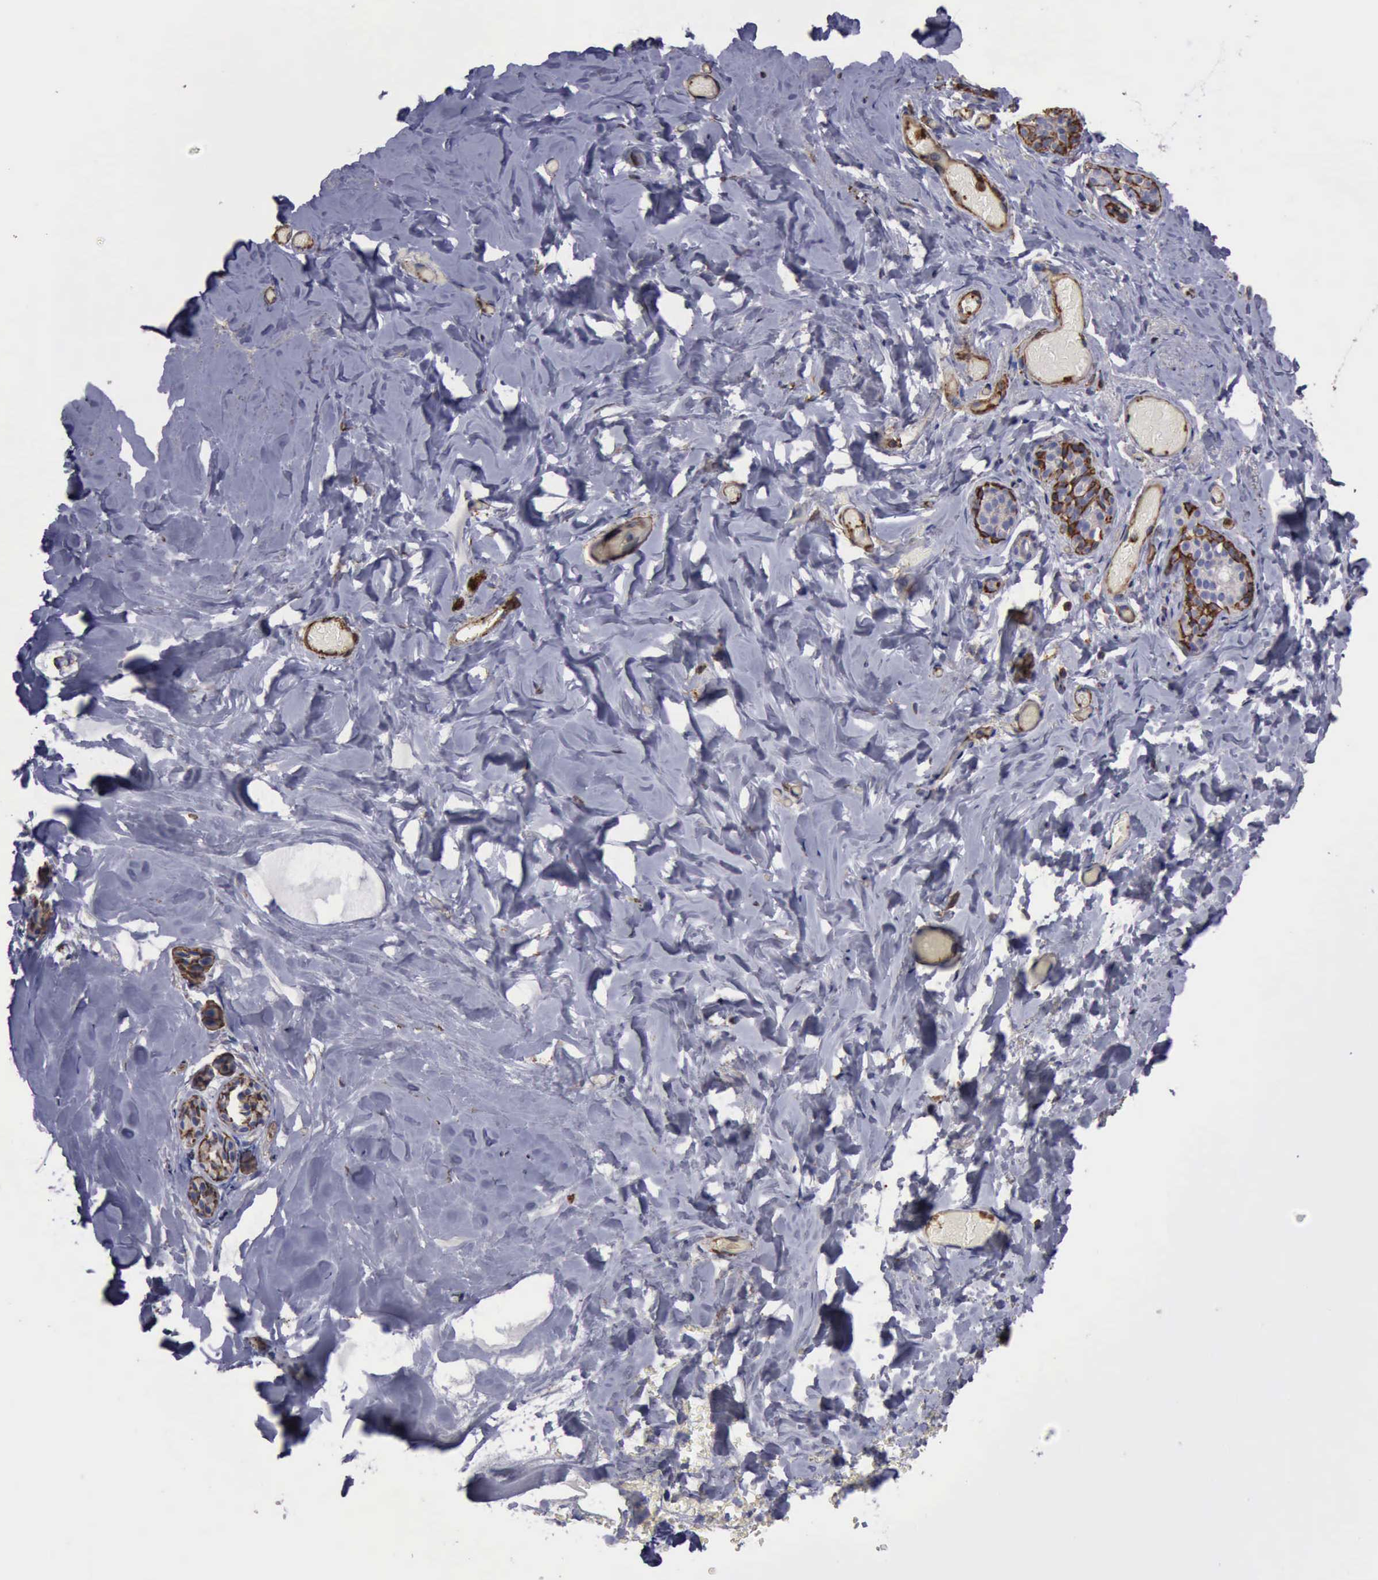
{"staining": {"intensity": "negative", "quantity": "none", "location": "none"}, "tissue": "breast", "cell_type": "Adipocytes", "image_type": "normal", "snomed": [{"axis": "morphology", "description": "Normal tissue, NOS"}, {"axis": "topography", "description": "Breast"}], "caption": "High power microscopy image of an immunohistochemistry micrograph of normal breast, revealing no significant staining in adipocytes.", "gene": "FLNA", "patient": {"sex": "female", "age": 75}}